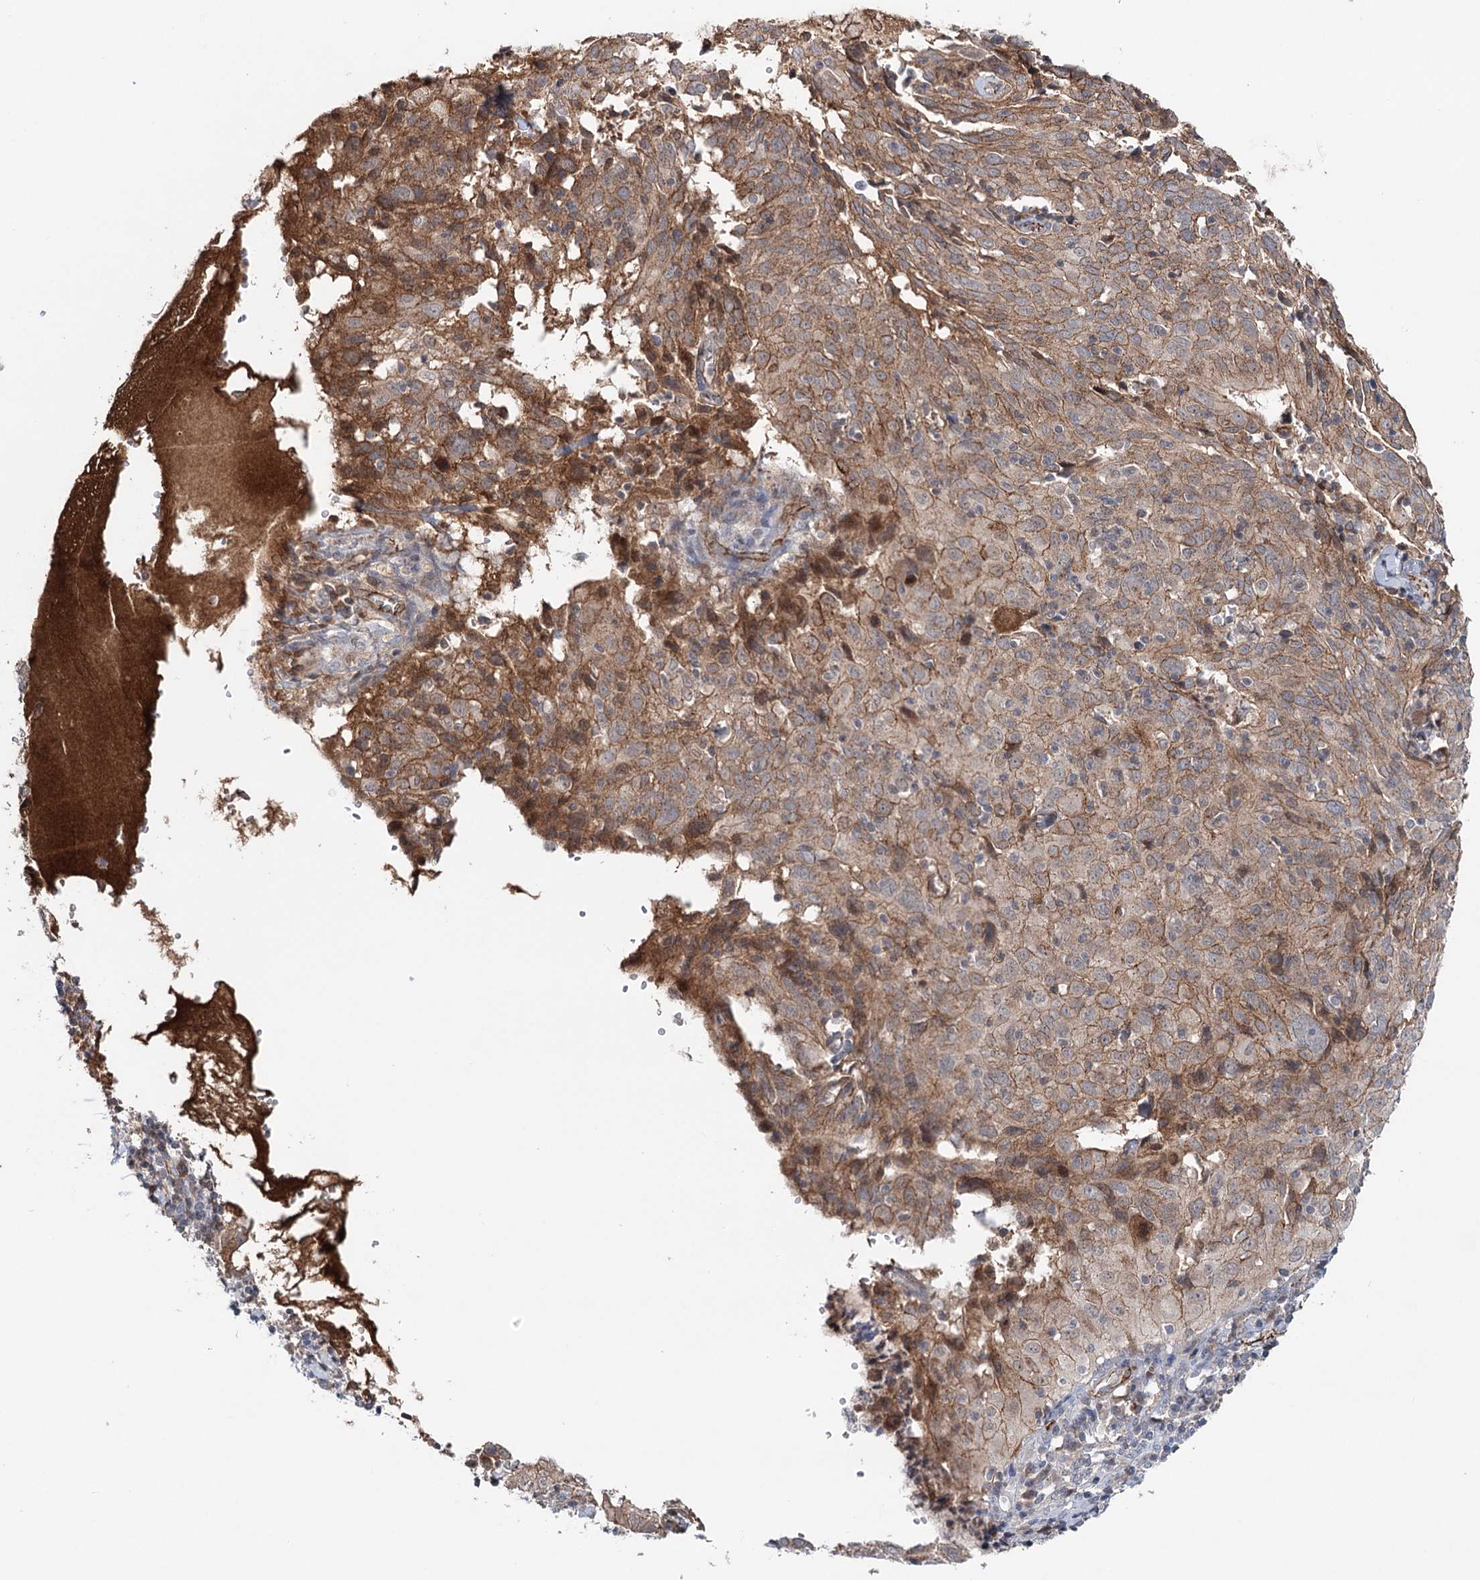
{"staining": {"intensity": "moderate", "quantity": ">75%", "location": "cytoplasmic/membranous"}, "tissue": "cervical cancer", "cell_type": "Tumor cells", "image_type": "cancer", "snomed": [{"axis": "morphology", "description": "Squamous cell carcinoma, NOS"}, {"axis": "topography", "description": "Cervix"}], "caption": "Protein expression analysis of squamous cell carcinoma (cervical) exhibits moderate cytoplasmic/membranous expression in approximately >75% of tumor cells.", "gene": "PKP4", "patient": {"sex": "female", "age": 31}}